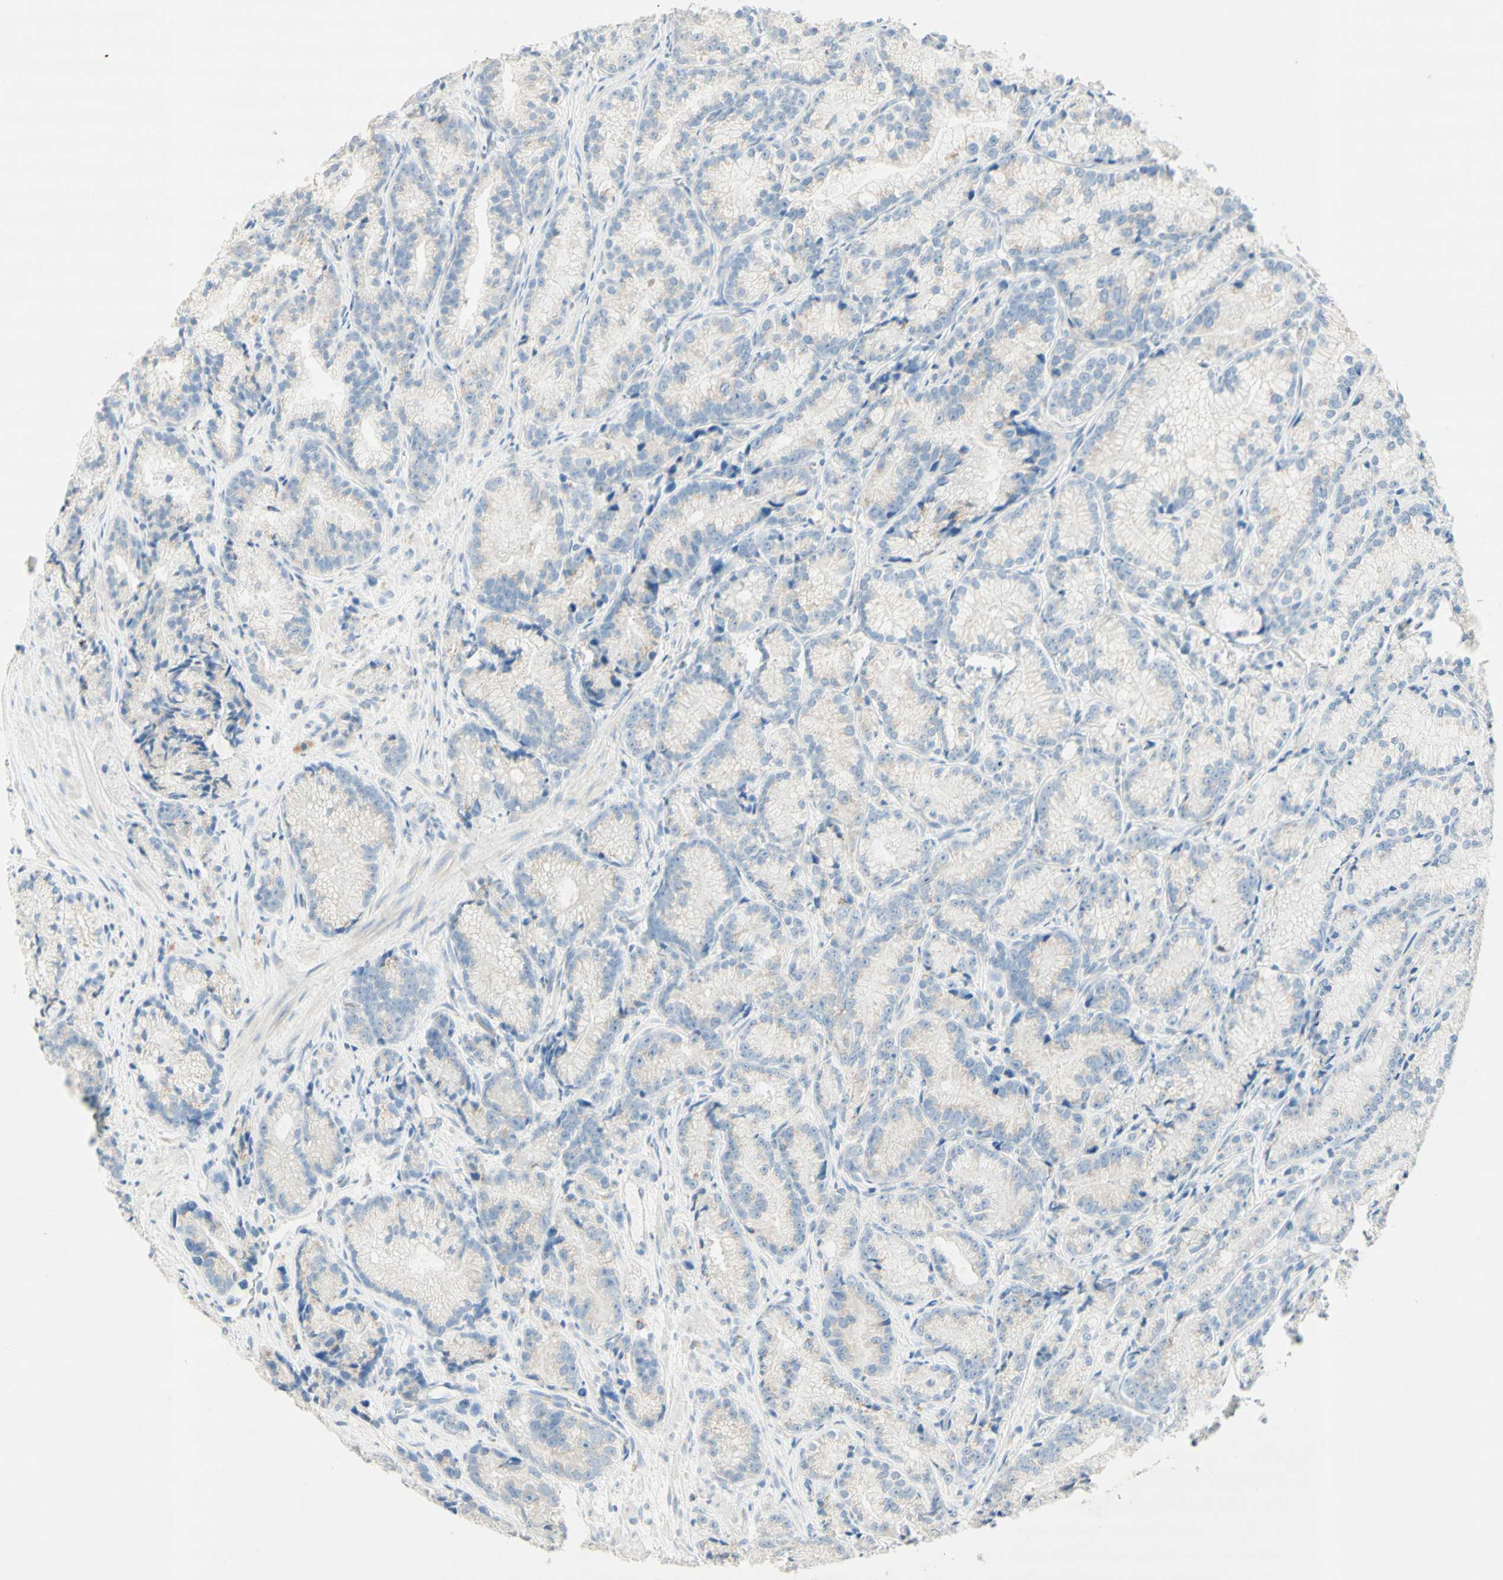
{"staining": {"intensity": "weak", "quantity": "25%-75%", "location": "cytoplasmic/membranous"}, "tissue": "prostate cancer", "cell_type": "Tumor cells", "image_type": "cancer", "snomed": [{"axis": "morphology", "description": "Adenocarcinoma, Low grade"}, {"axis": "topography", "description": "Prostate"}], "caption": "The image shows staining of prostate cancer (low-grade adenocarcinoma), revealing weak cytoplasmic/membranous protein expression (brown color) within tumor cells.", "gene": "MANEA", "patient": {"sex": "male", "age": 89}}